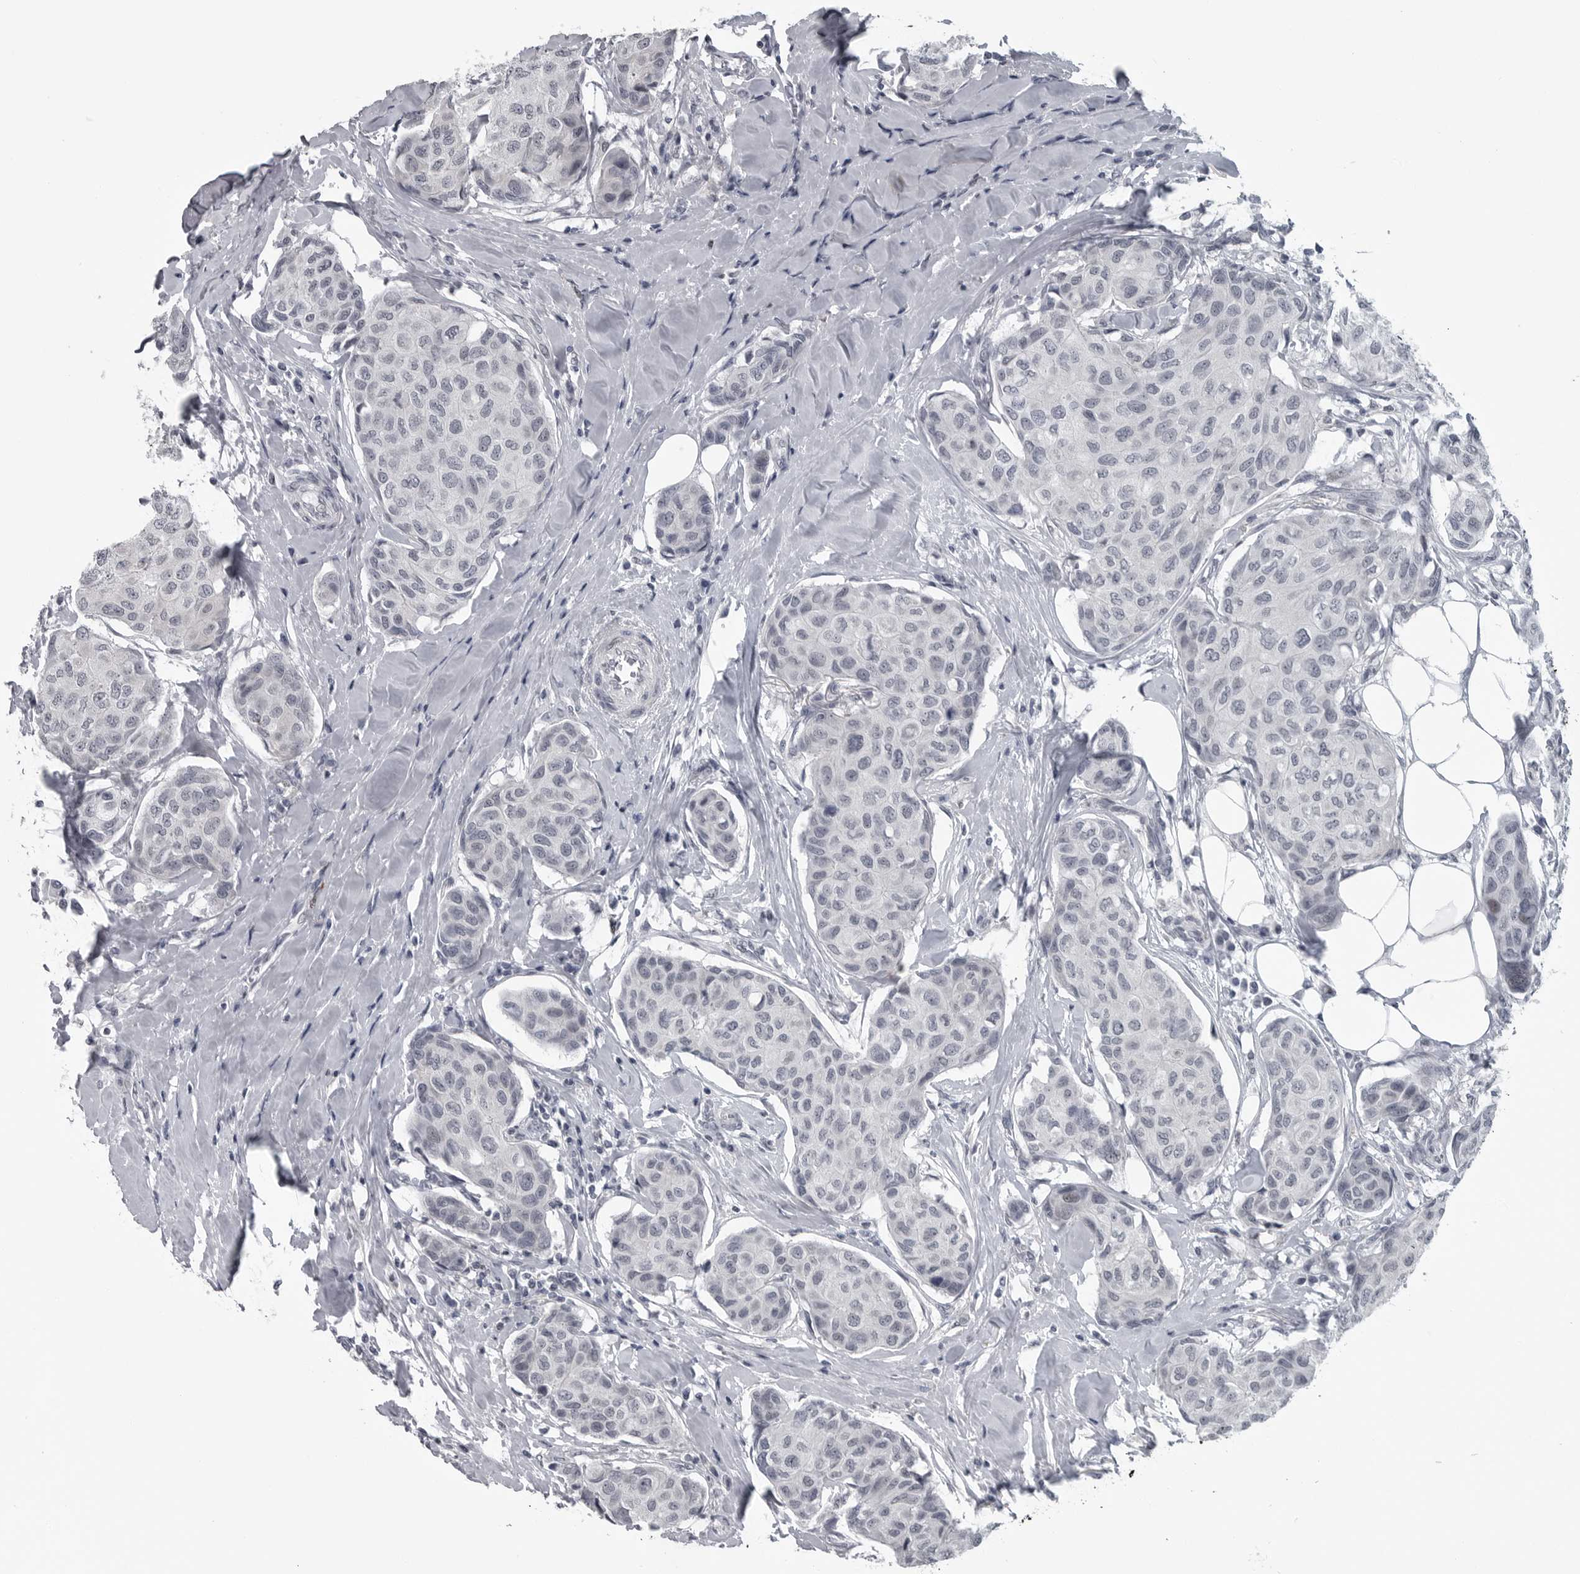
{"staining": {"intensity": "negative", "quantity": "none", "location": "none"}, "tissue": "breast cancer", "cell_type": "Tumor cells", "image_type": "cancer", "snomed": [{"axis": "morphology", "description": "Duct carcinoma"}, {"axis": "topography", "description": "Breast"}], "caption": "DAB (3,3'-diaminobenzidine) immunohistochemical staining of infiltrating ductal carcinoma (breast) shows no significant positivity in tumor cells.", "gene": "LYSMD1", "patient": {"sex": "female", "age": 80}}